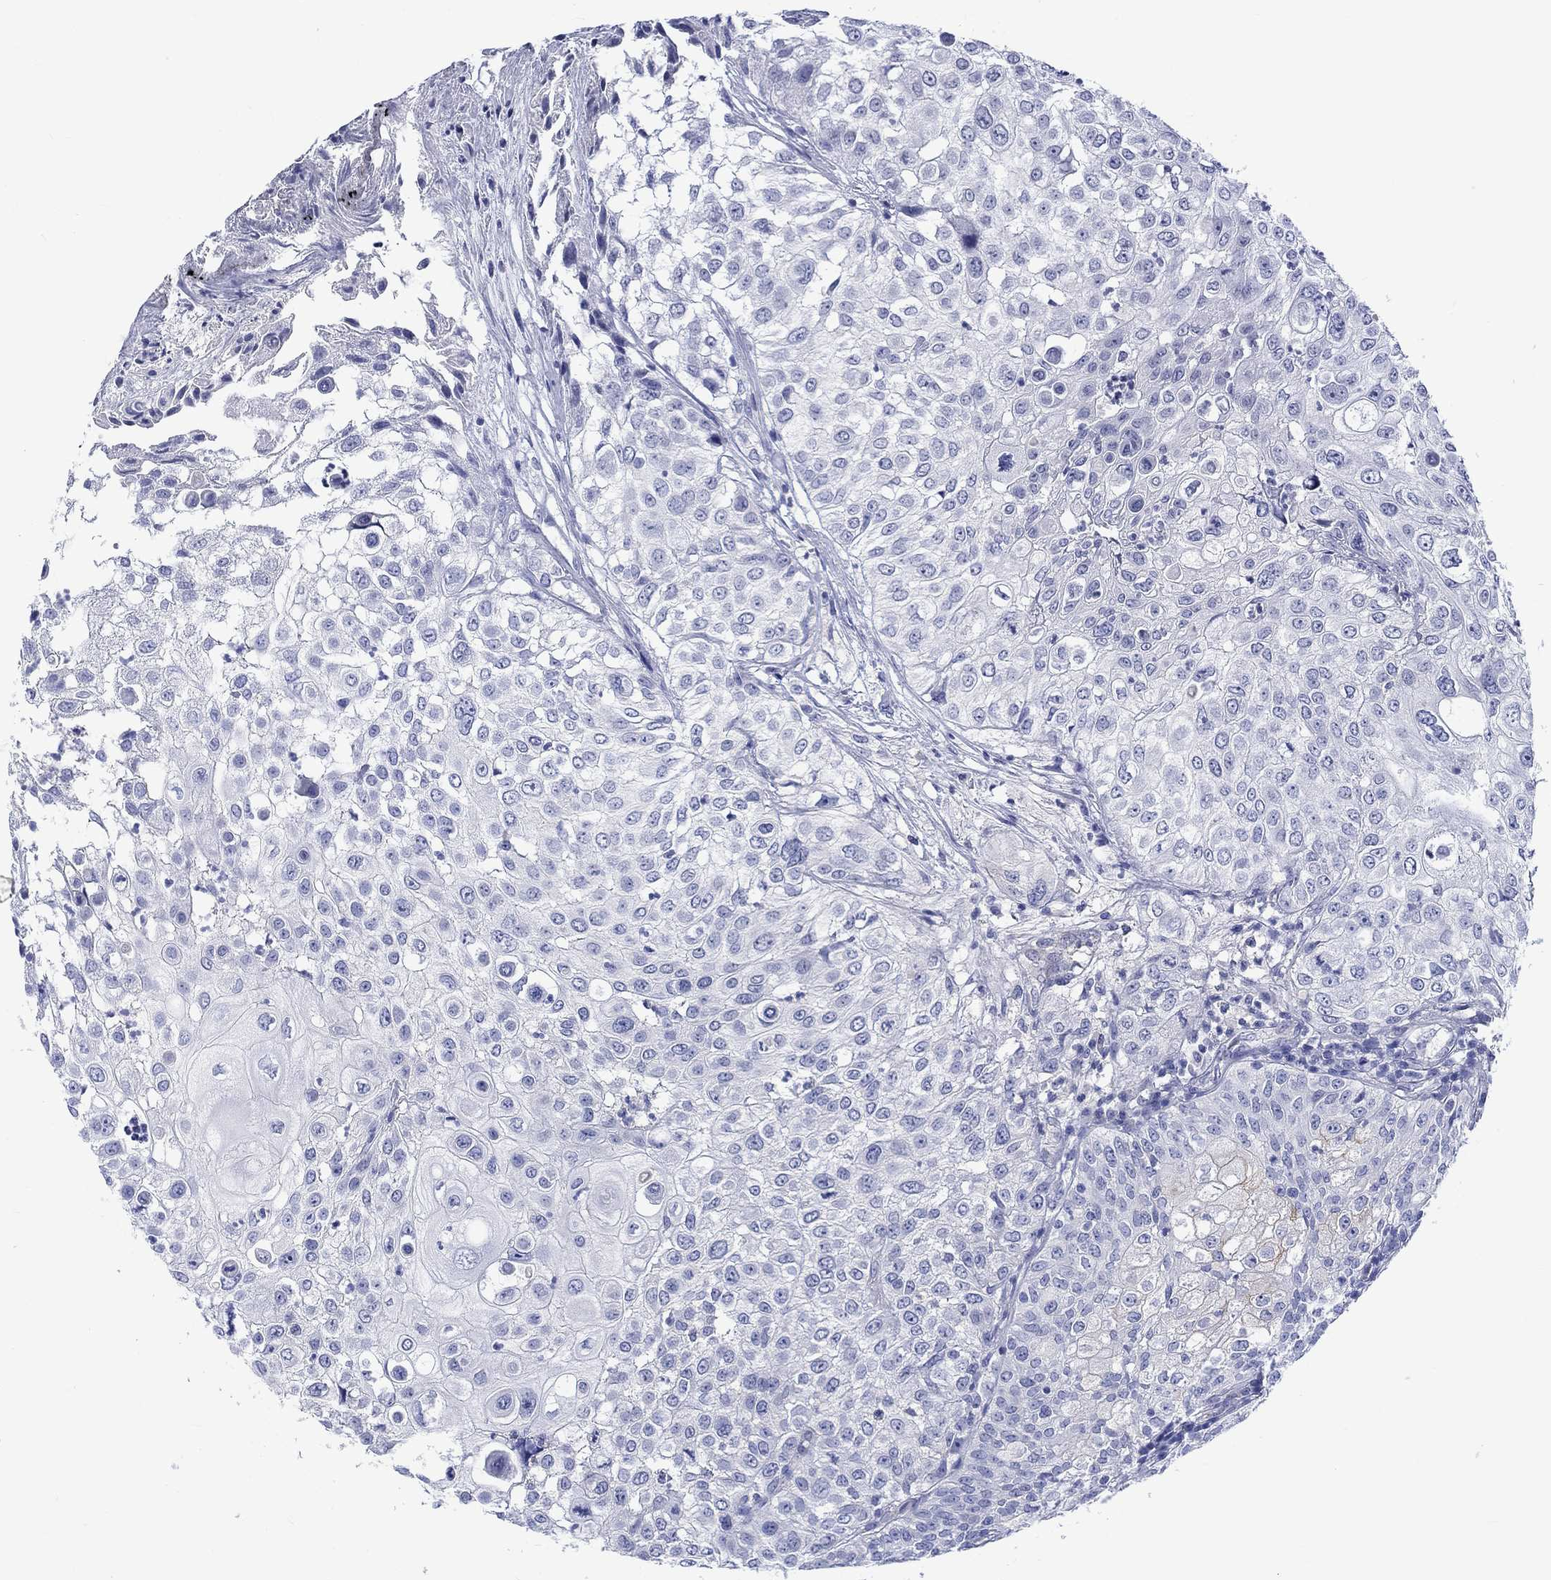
{"staining": {"intensity": "negative", "quantity": "none", "location": "none"}, "tissue": "urothelial cancer", "cell_type": "Tumor cells", "image_type": "cancer", "snomed": [{"axis": "morphology", "description": "Urothelial carcinoma, High grade"}, {"axis": "topography", "description": "Urinary bladder"}], "caption": "IHC image of neoplastic tissue: urothelial cancer stained with DAB (3,3'-diaminobenzidine) reveals no significant protein expression in tumor cells.", "gene": "CACNG3", "patient": {"sex": "female", "age": 79}}